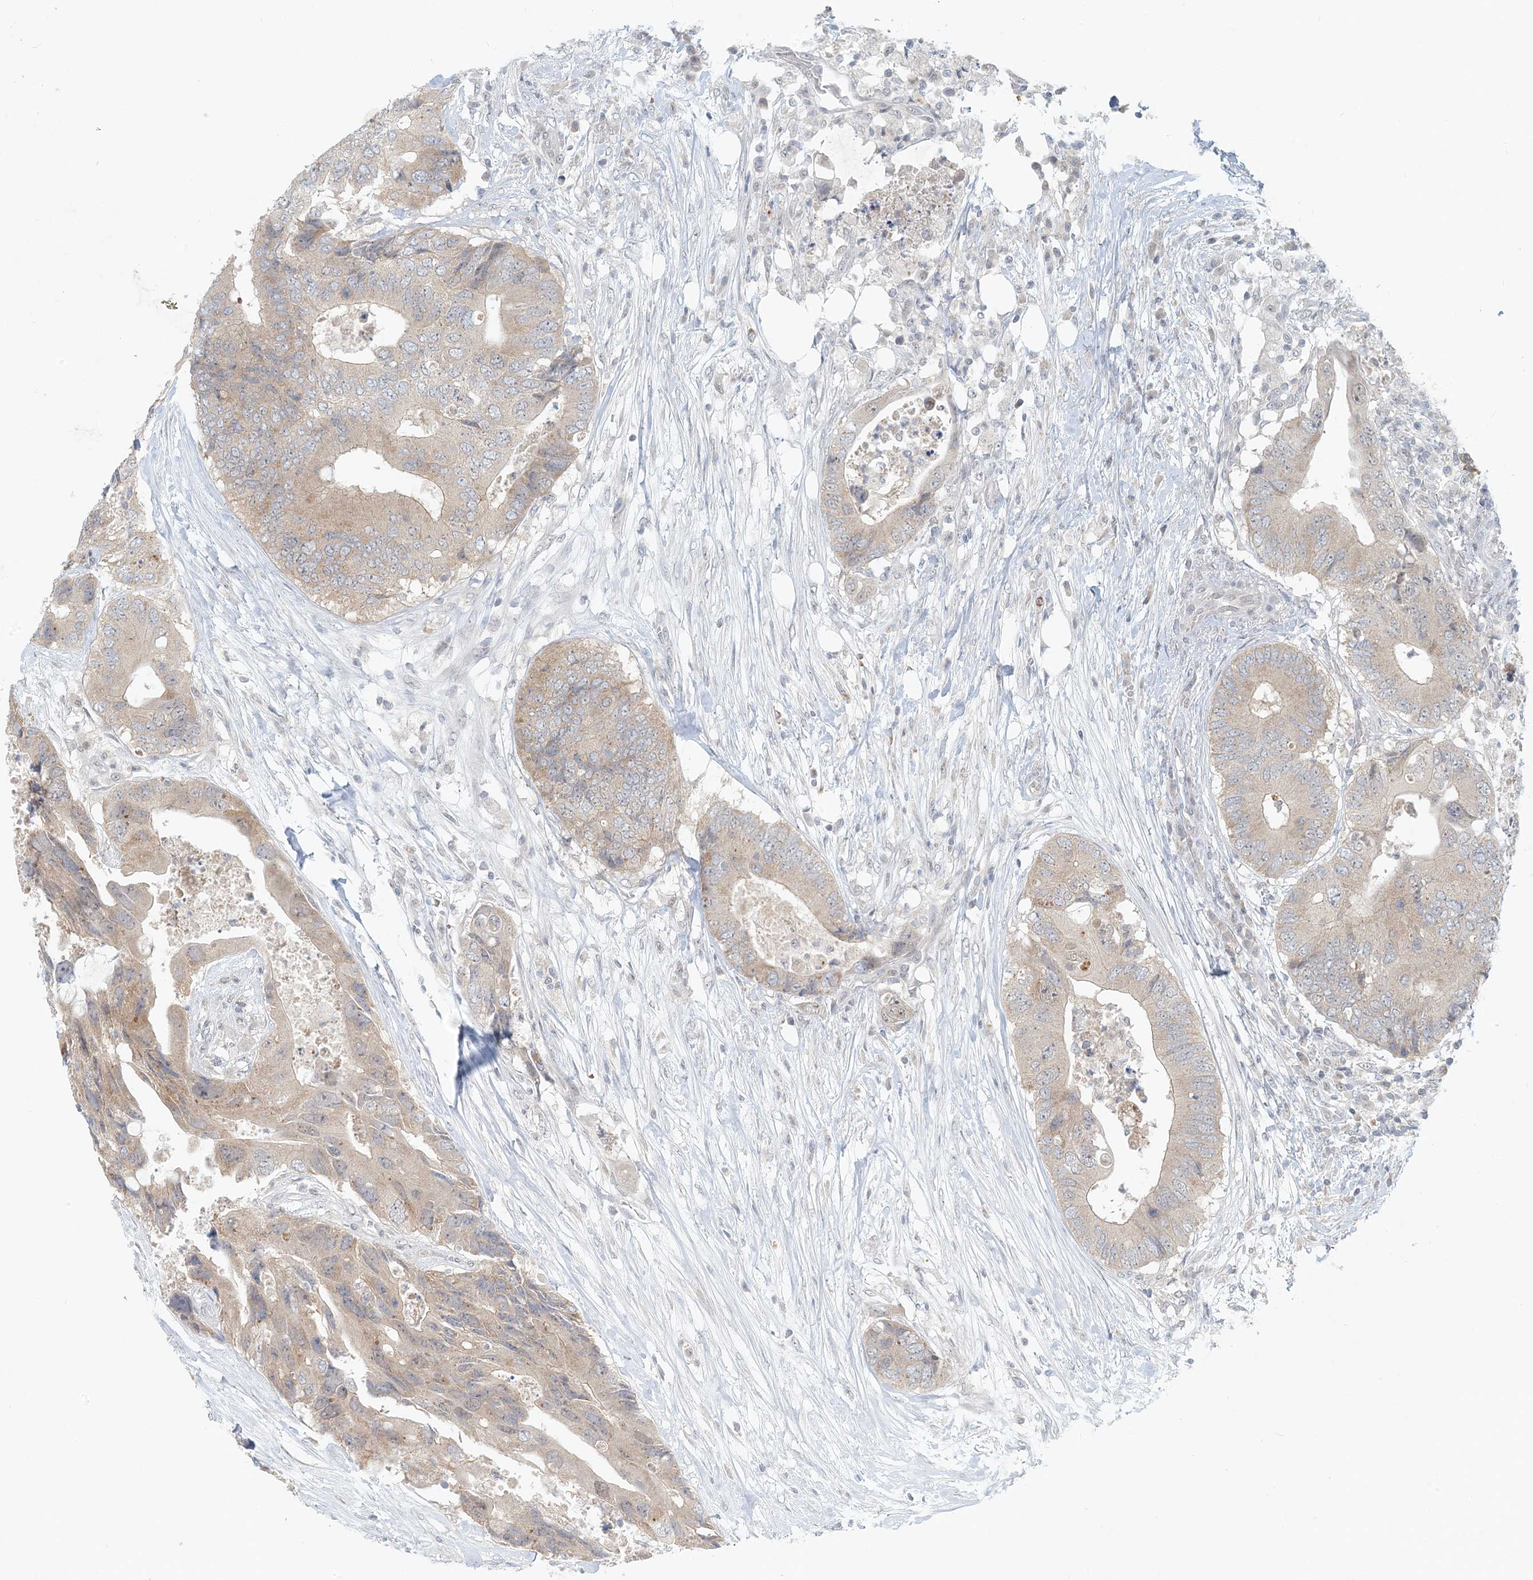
{"staining": {"intensity": "weak", "quantity": ">75%", "location": "cytoplasmic/membranous"}, "tissue": "colorectal cancer", "cell_type": "Tumor cells", "image_type": "cancer", "snomed": [{"axis": "morphology", "description": "Adenocarcinoma, NOS"}, {"axis": "topography", "description": "Colon"}], "caption": "A photomicrograph showing weak cytoplasmic/membranous expression in about >75% of tumor cells in colorectal adenocarcinoma, as visualized by brown immunohistochemical staining.", "gene": "OBI1", "patient": {"sex": "male", "age": 71}}